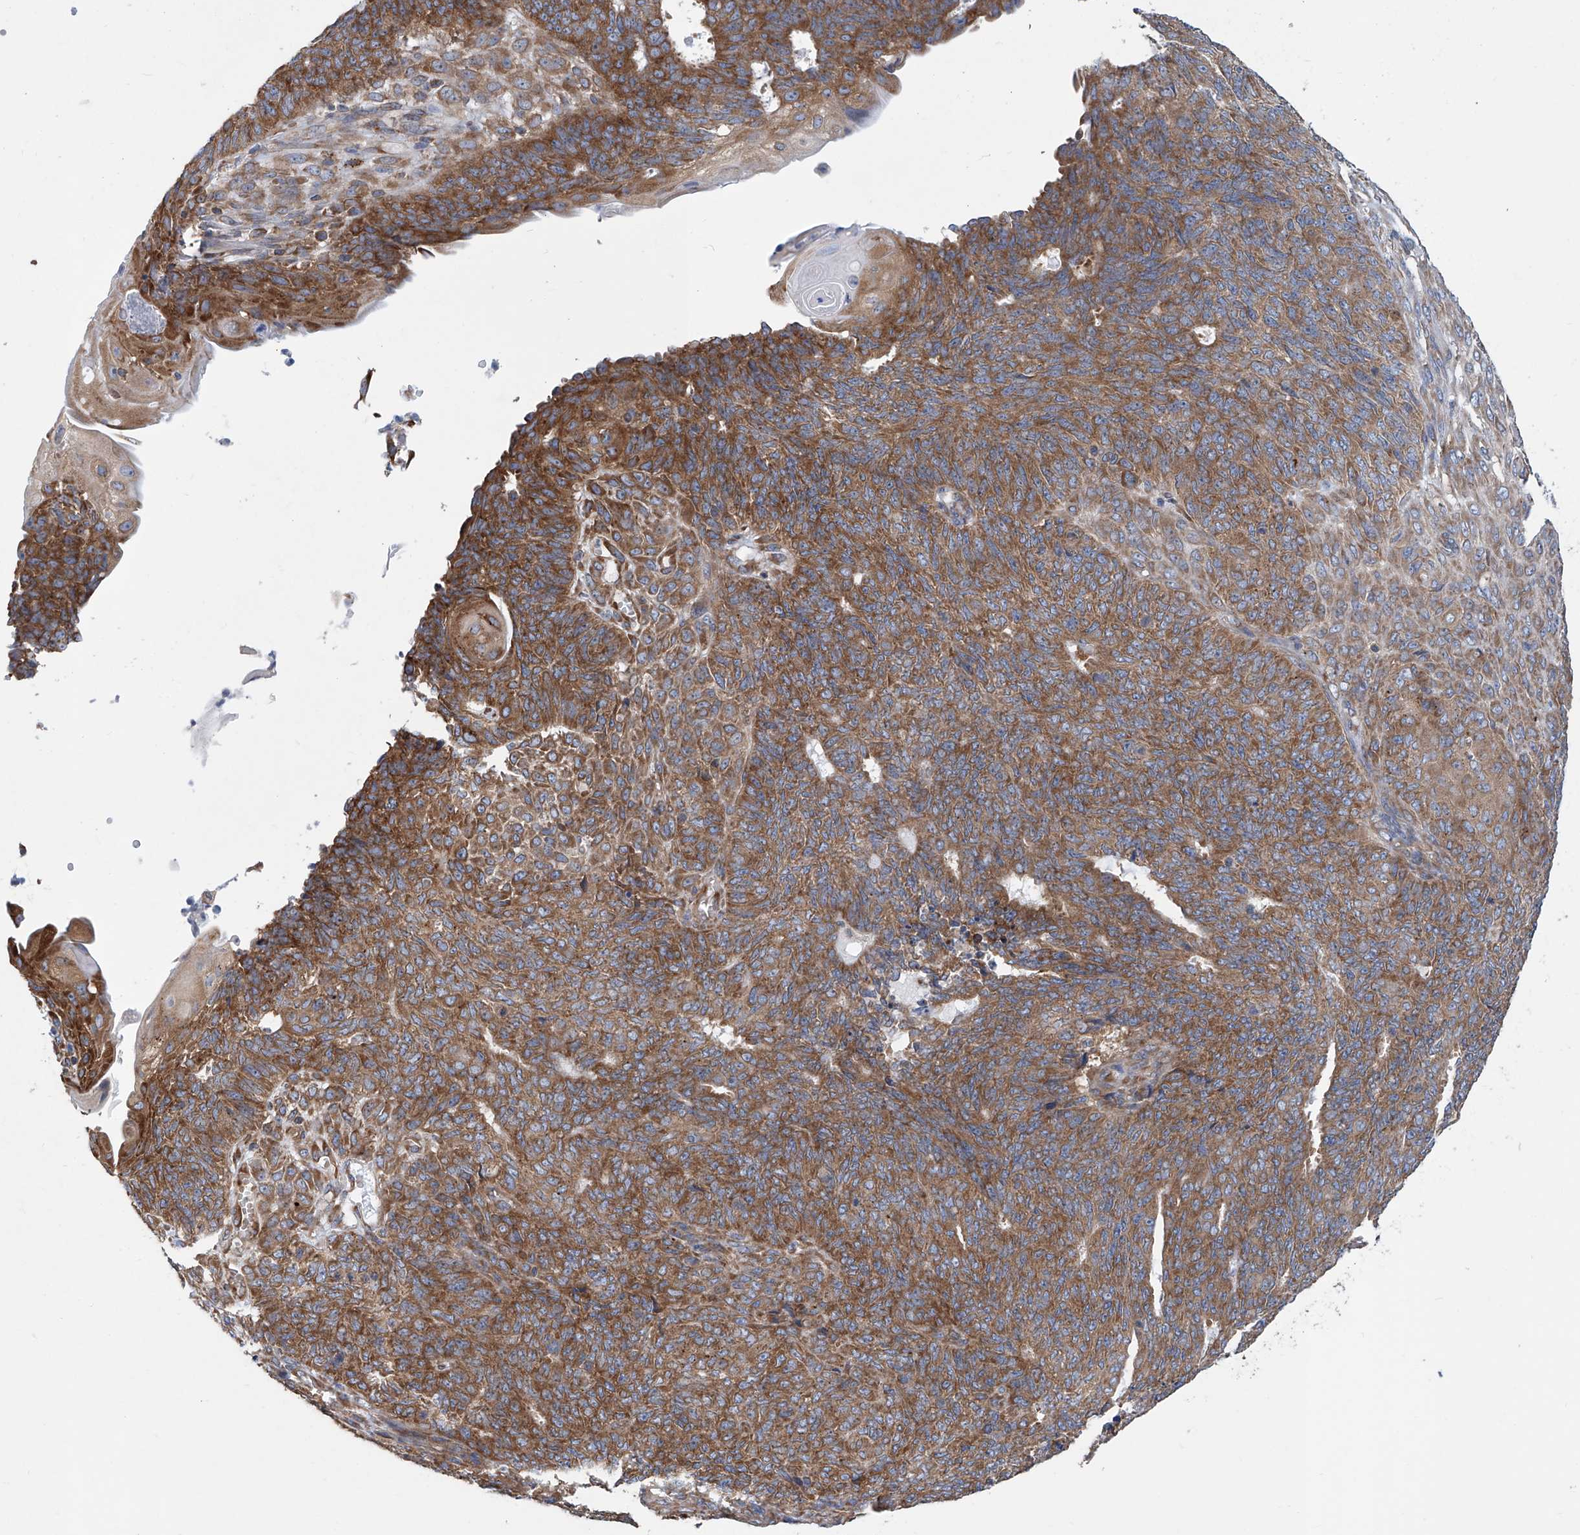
{"staining": {"intensity": "strong", "quantity": ">75%", "location": "cytoplasmic/membranous"}, "tissue": "endometrial cancer", "cell_type": "Tumor cells", "image_type": "cancer", "snomed": [{"axis": "morphology", "description": "Adenocarcinoma, NOS"}, {"axis": "topography", "description": "Endometrium"}], "caption": "DAB (3,3'-diaminobenzidine) immunohistochemical staining of endometrial cancer (adenocarcinoma) reveals strong cytoplasmic/membranous protein staining in about >75% of tumor cells. Immunohistochemistry stains the protein in brown and the nuclei are stained blue.", "gene": "SENP2", "patient": {"sex": "female", "age": 32}}